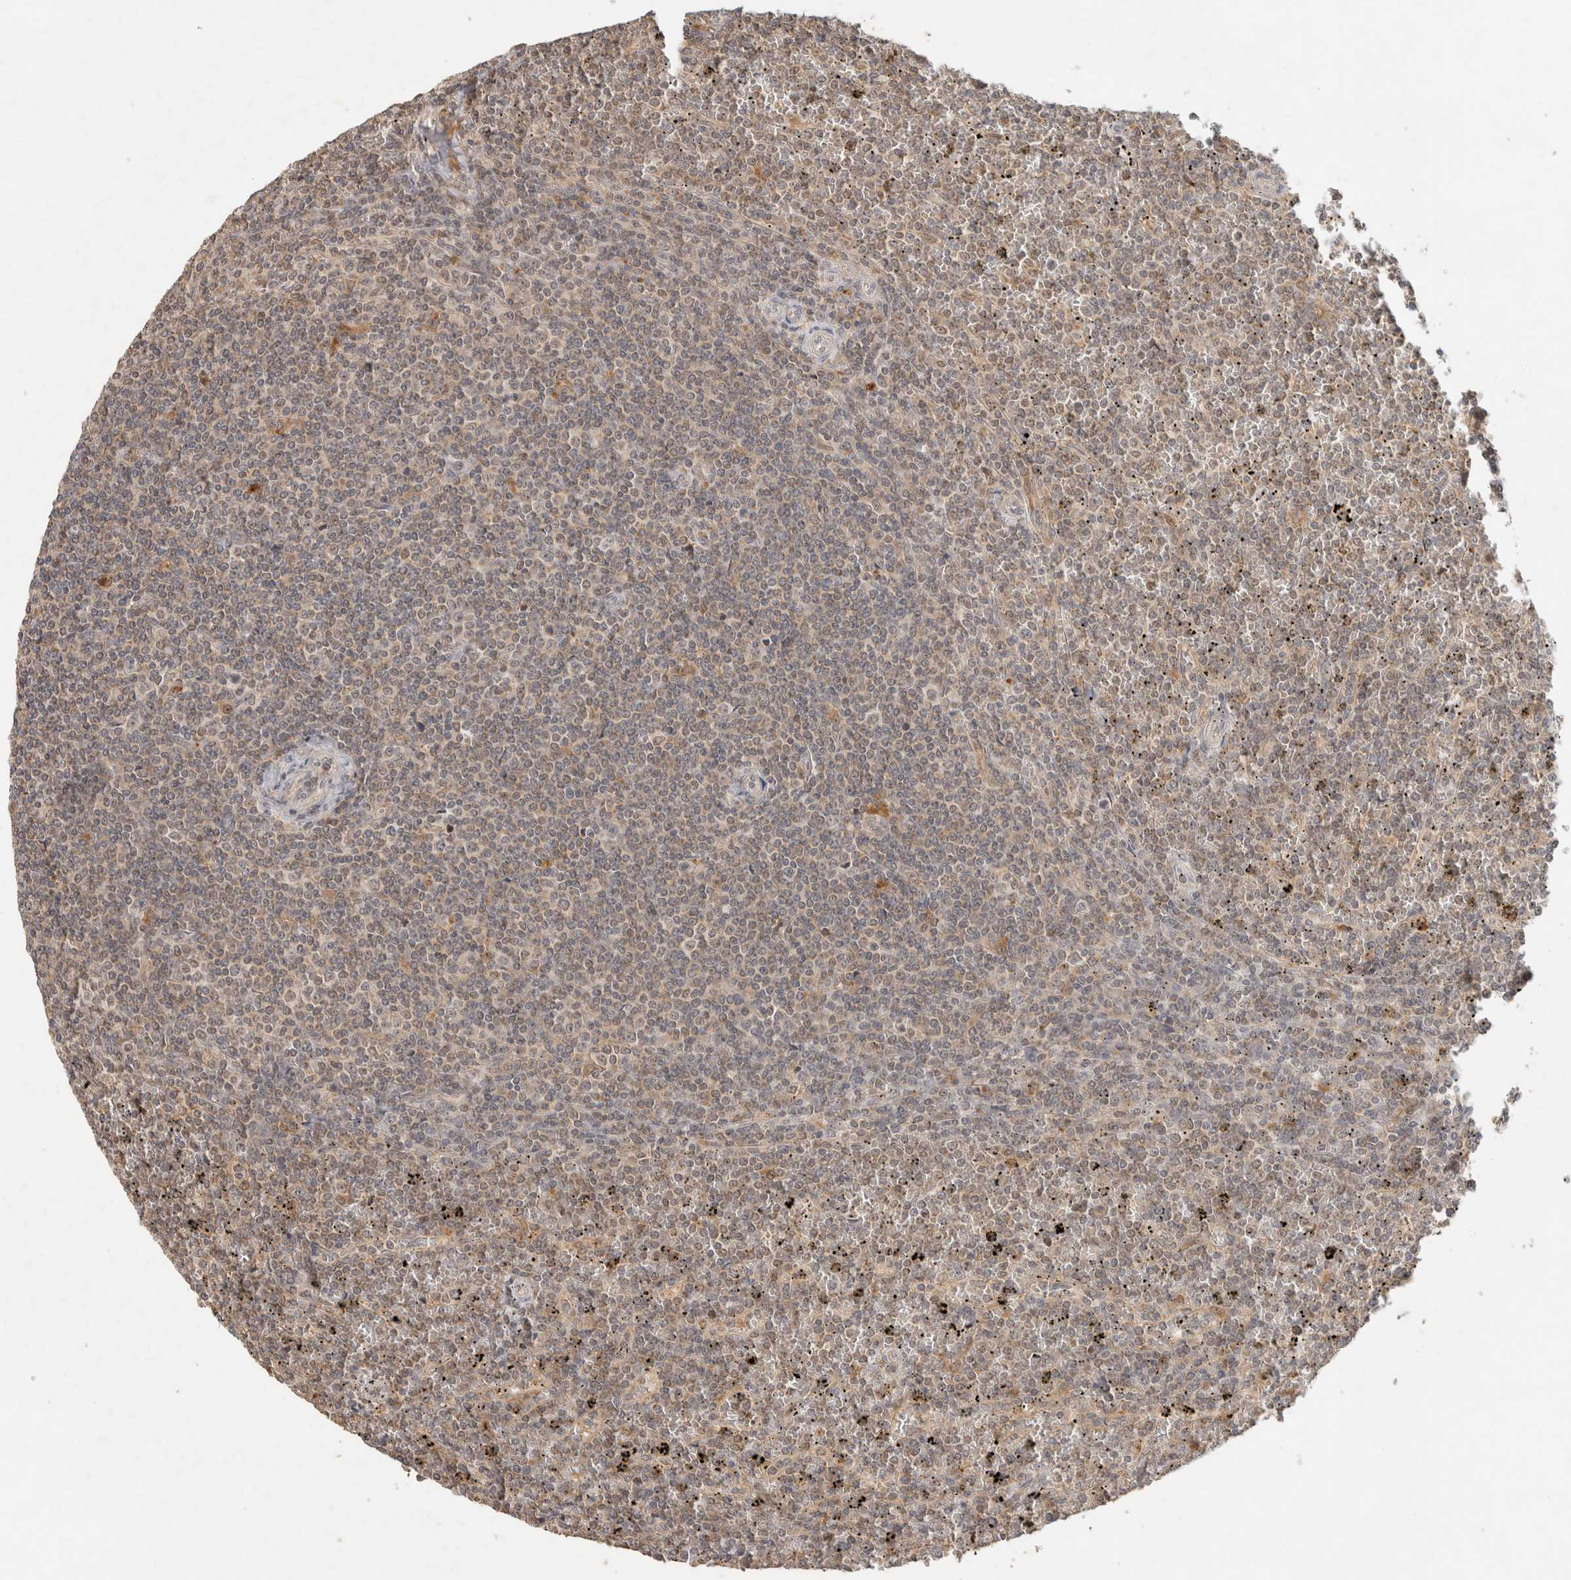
{"staining": {"intensity": "weak", "quantity": "25%-75%", "location": "cytoplasmic/membranous"}, "tissue": "lymphoma", "cell_type": "Tumor cells", "image_type": "cancer", "snomed": [{"axis": "morphology", "description": "Malignant lymphoma, non-Hodgkin's type, Low grade"}, {"axis": "topography", "description": "Spleen"}], "caption": "Human malignant lymphoma, non-Hodgkin's type (low-grade) stained with a protein marker displays weak staining in tumor cells.", "gene": "ITPA", "patient": {"sex": "female", "age": 19}}